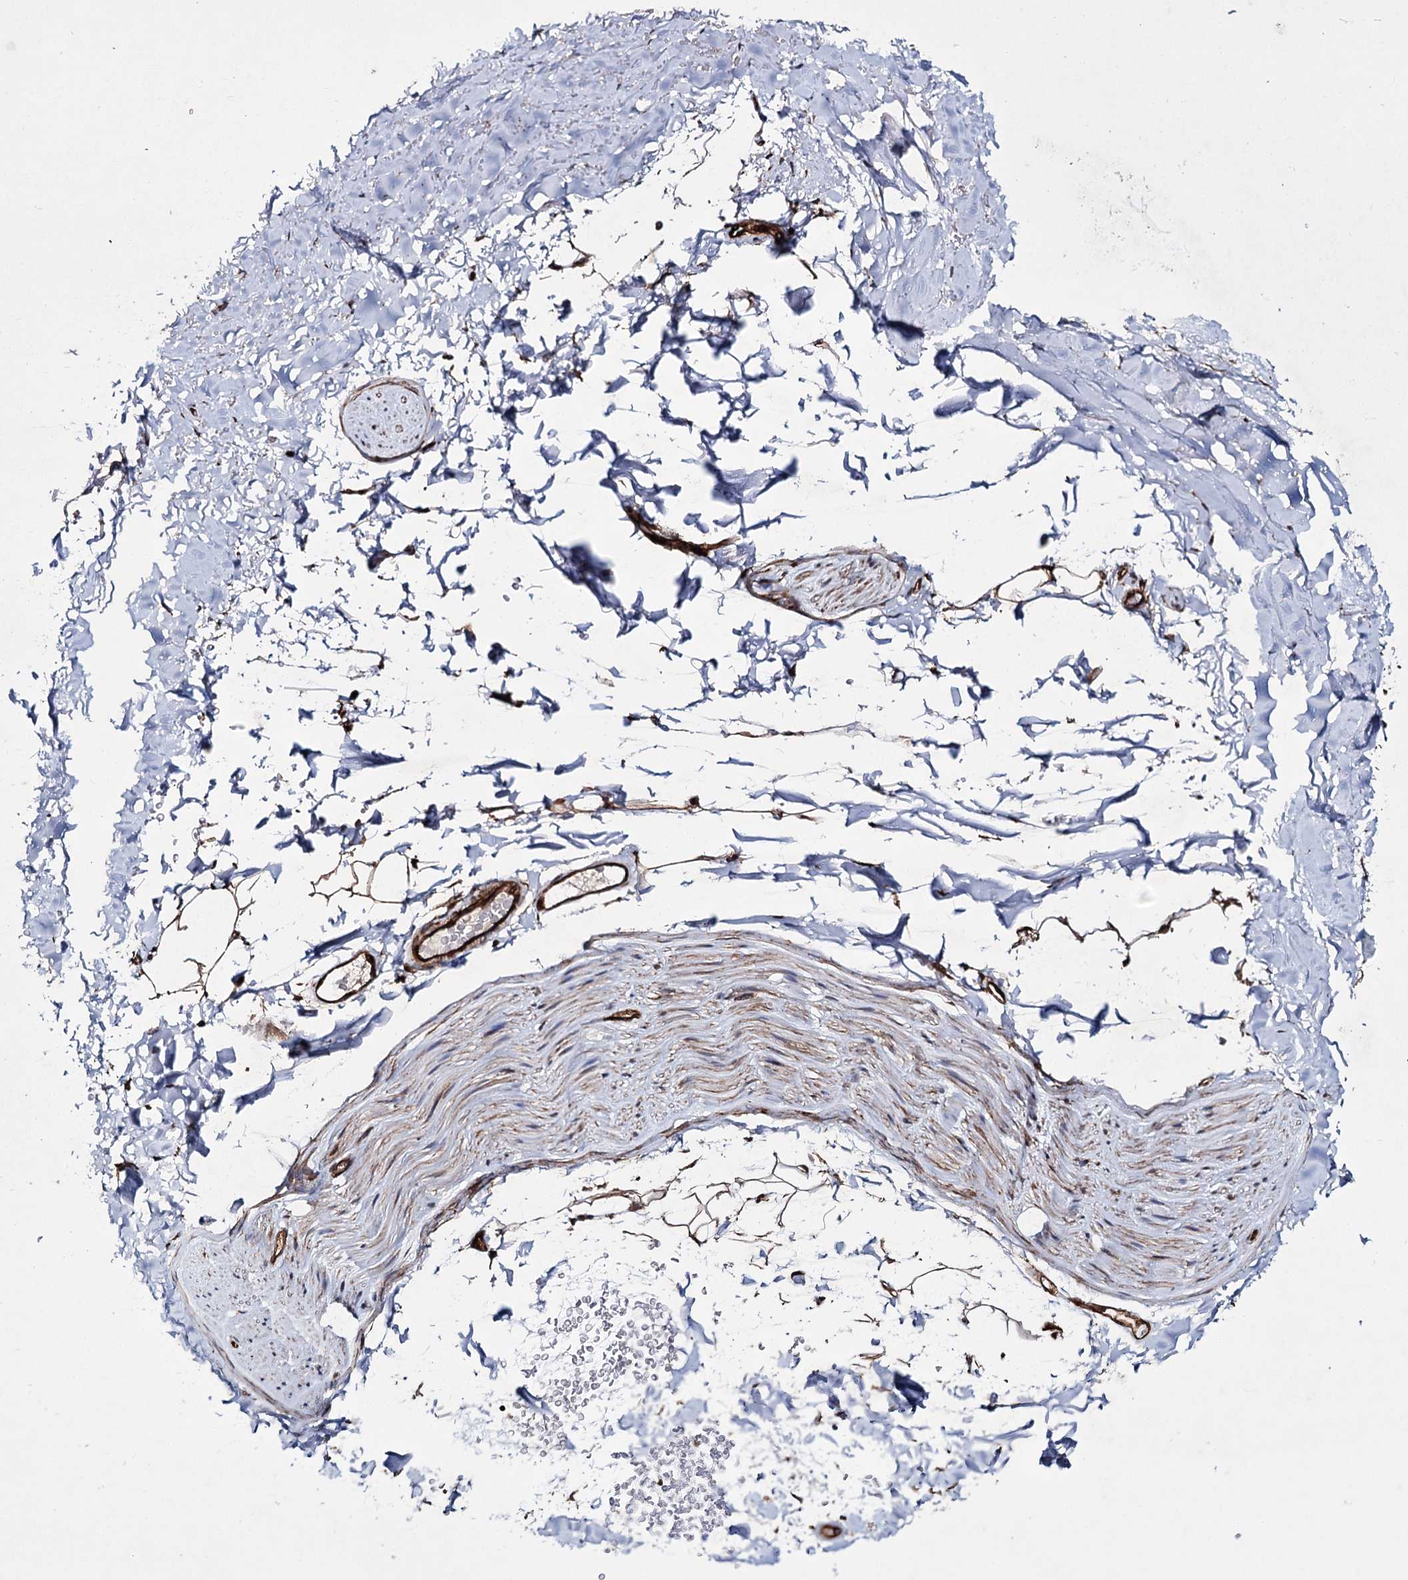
{"staining": {"intensity": "negative", "quantity": "none", "location": "none"}, "tissue": "adipose tissue", "cell_type": "Adipocytes", "image_type": "normal", "snomed": [{"axis": "morphology", "description": "Normal tissue, NOS"}, {"axis": "topography", "description": "Cartilage tissue"}, {"axis": "topography", "description": "Bronchus"}], "caption": "The immunohistochemistry (IHC) image has no significant staining in adipocytes of adipose tissue.", "gene": "HECTD2", "patient": {"sex": "female", "age": 73}}